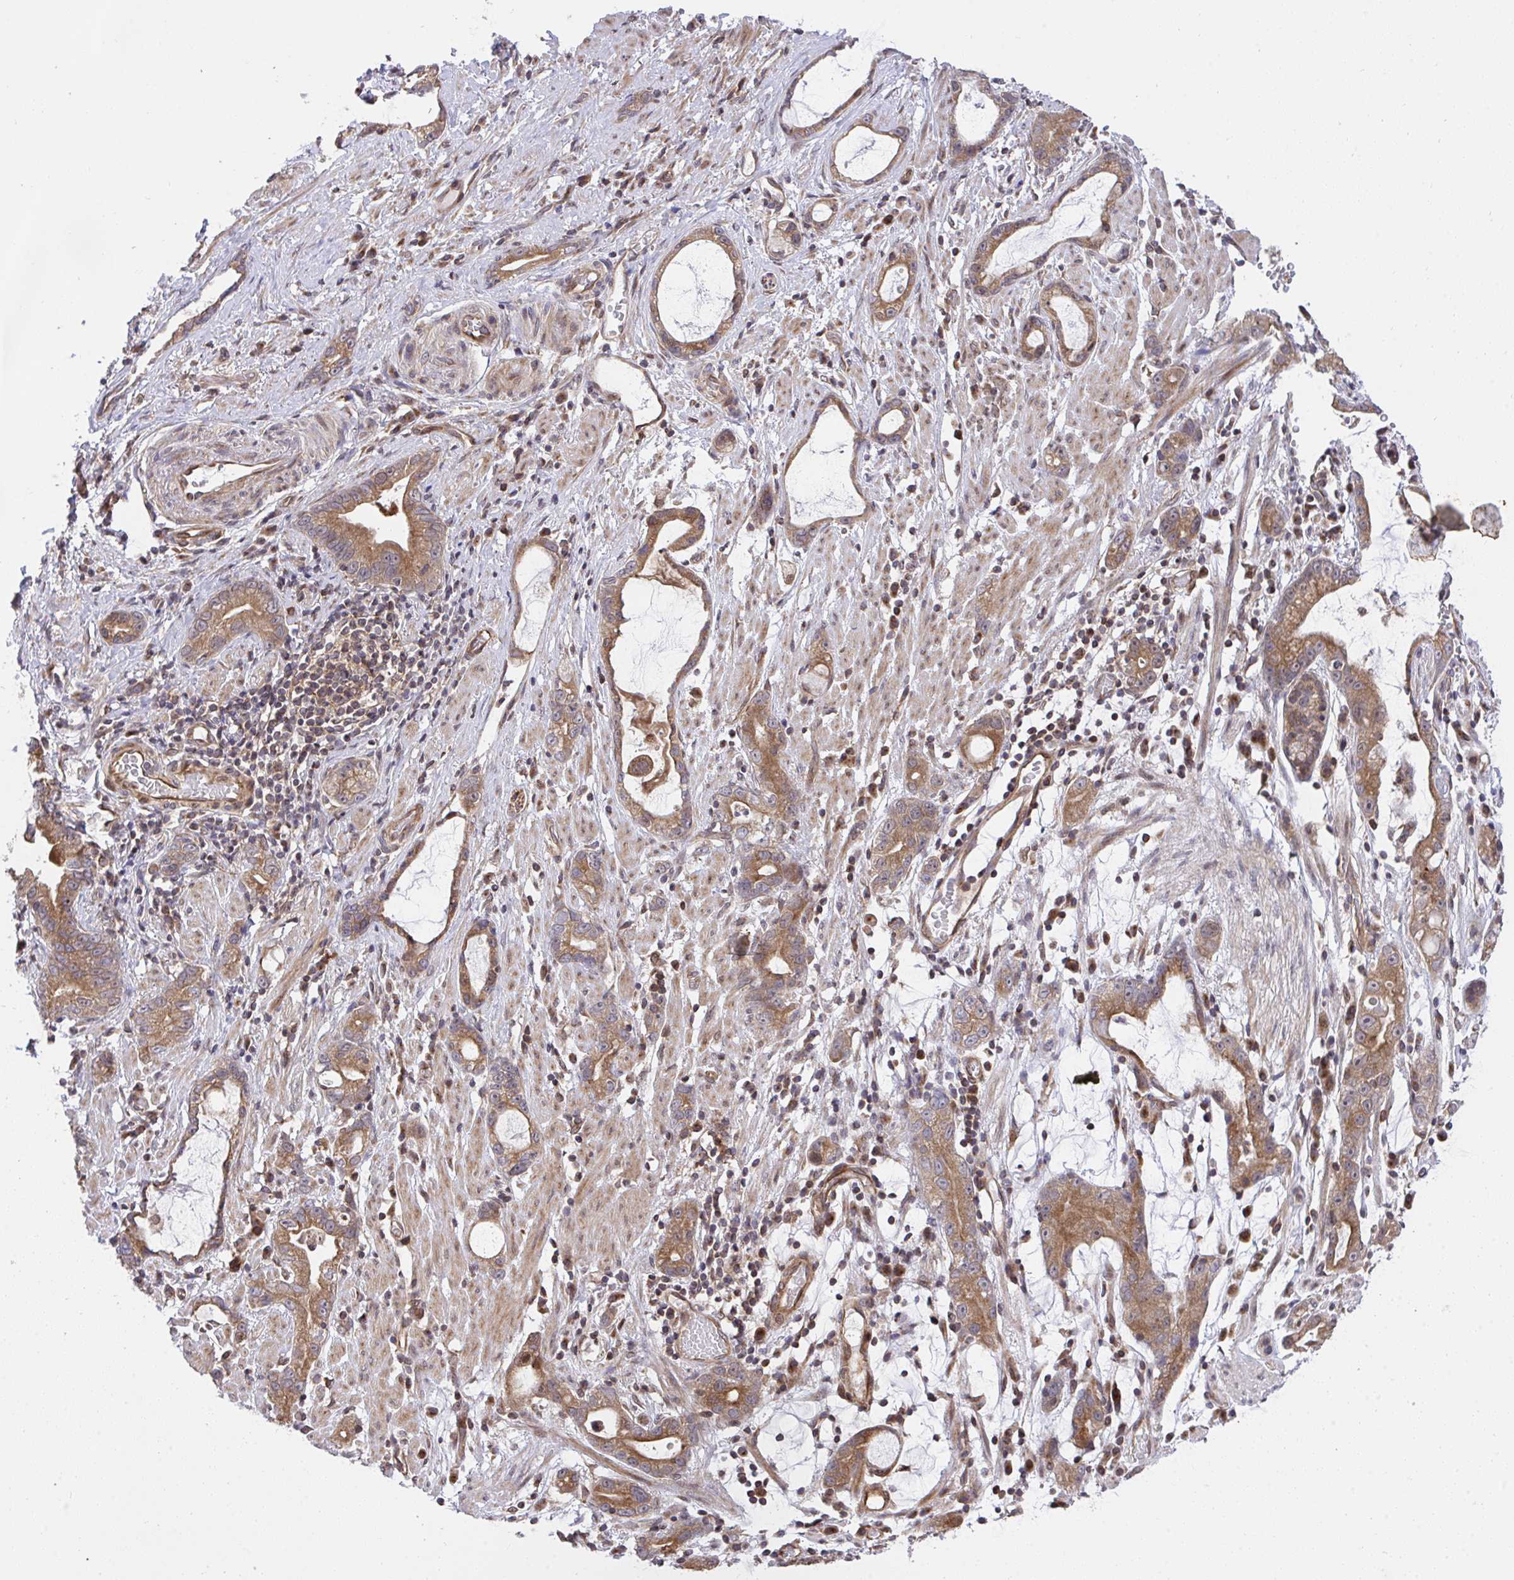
{"staining": {"intensity": "moderate", "quantity": ">75%", "location": "cytoplasmic/membranous"}, "tissue": "stomach cancer", "cell_type": "Tumor cells", "image_type": "cancer", "snomed": [{"axis": "morphology", "description": "Adenocarcinoma, NOS"}, {"axis": "topography", "description": "Stomach"}], "caption": "A micrograph showing moderate cytoplasmic/membranous staining in about >75% of tumor cells in stomach cancer (adenocarcinoma), as visualized by brown immunohistochemical staining.", "gene": "ERI1", "patient": {"sex": "male", "age": 55}}